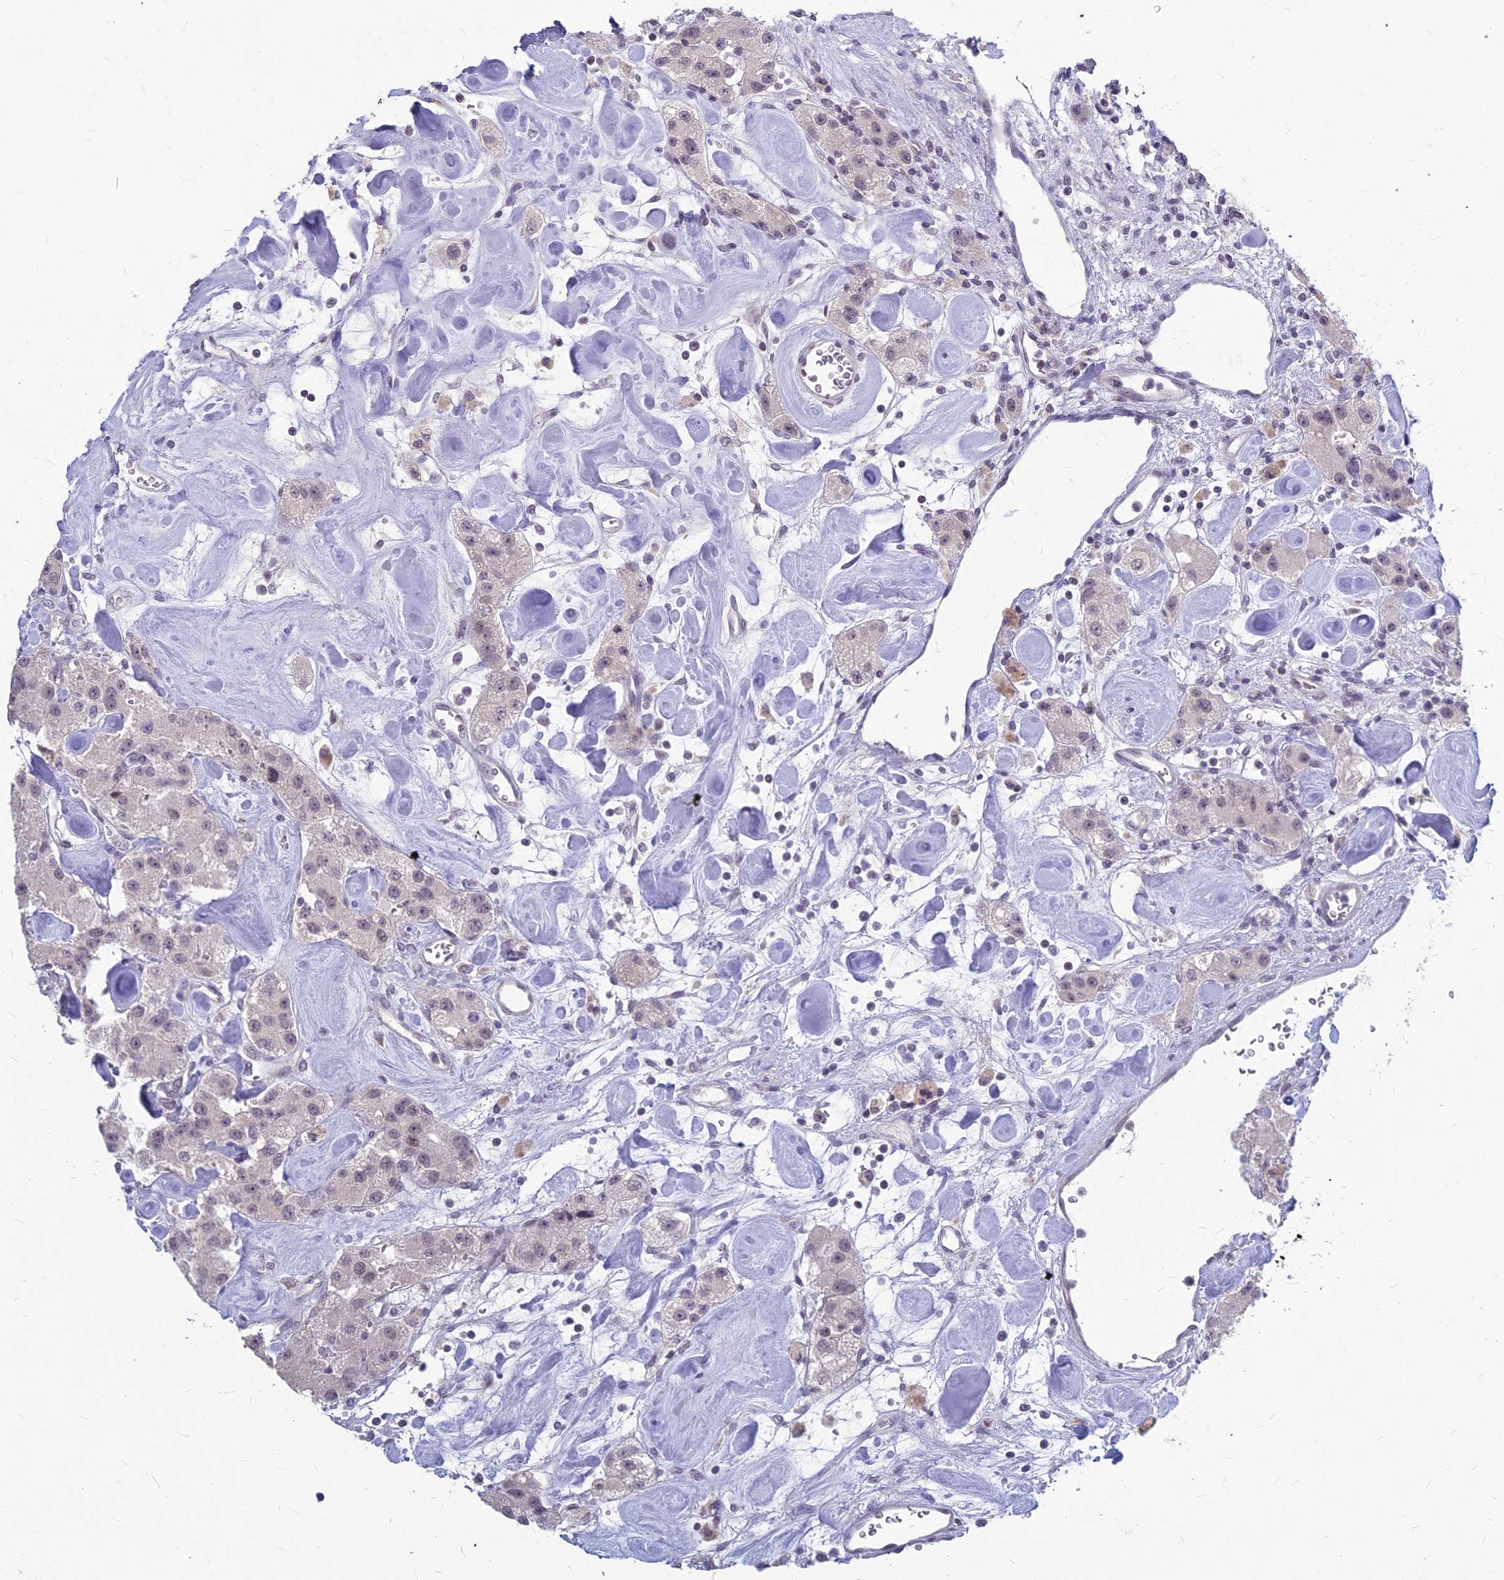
{"staining": {"intensity": "negative", "quantity": "none", "location": "none"}, "tissue": "carcinoid", "cell_type": "Tumor cells", "image_type": "cancer", "snomed": [{"axis": "morphology", "description": "Carcinoid, malignant, NOS"}, {"axis": "topography", "description": "Pancreas"}], "caption": "This is an IHC photomicrograph of carcinoid (malignant). There is no staining in tumor cells.", "gene": "KAT7", "patient": {"sex": "male", "age": 41}}